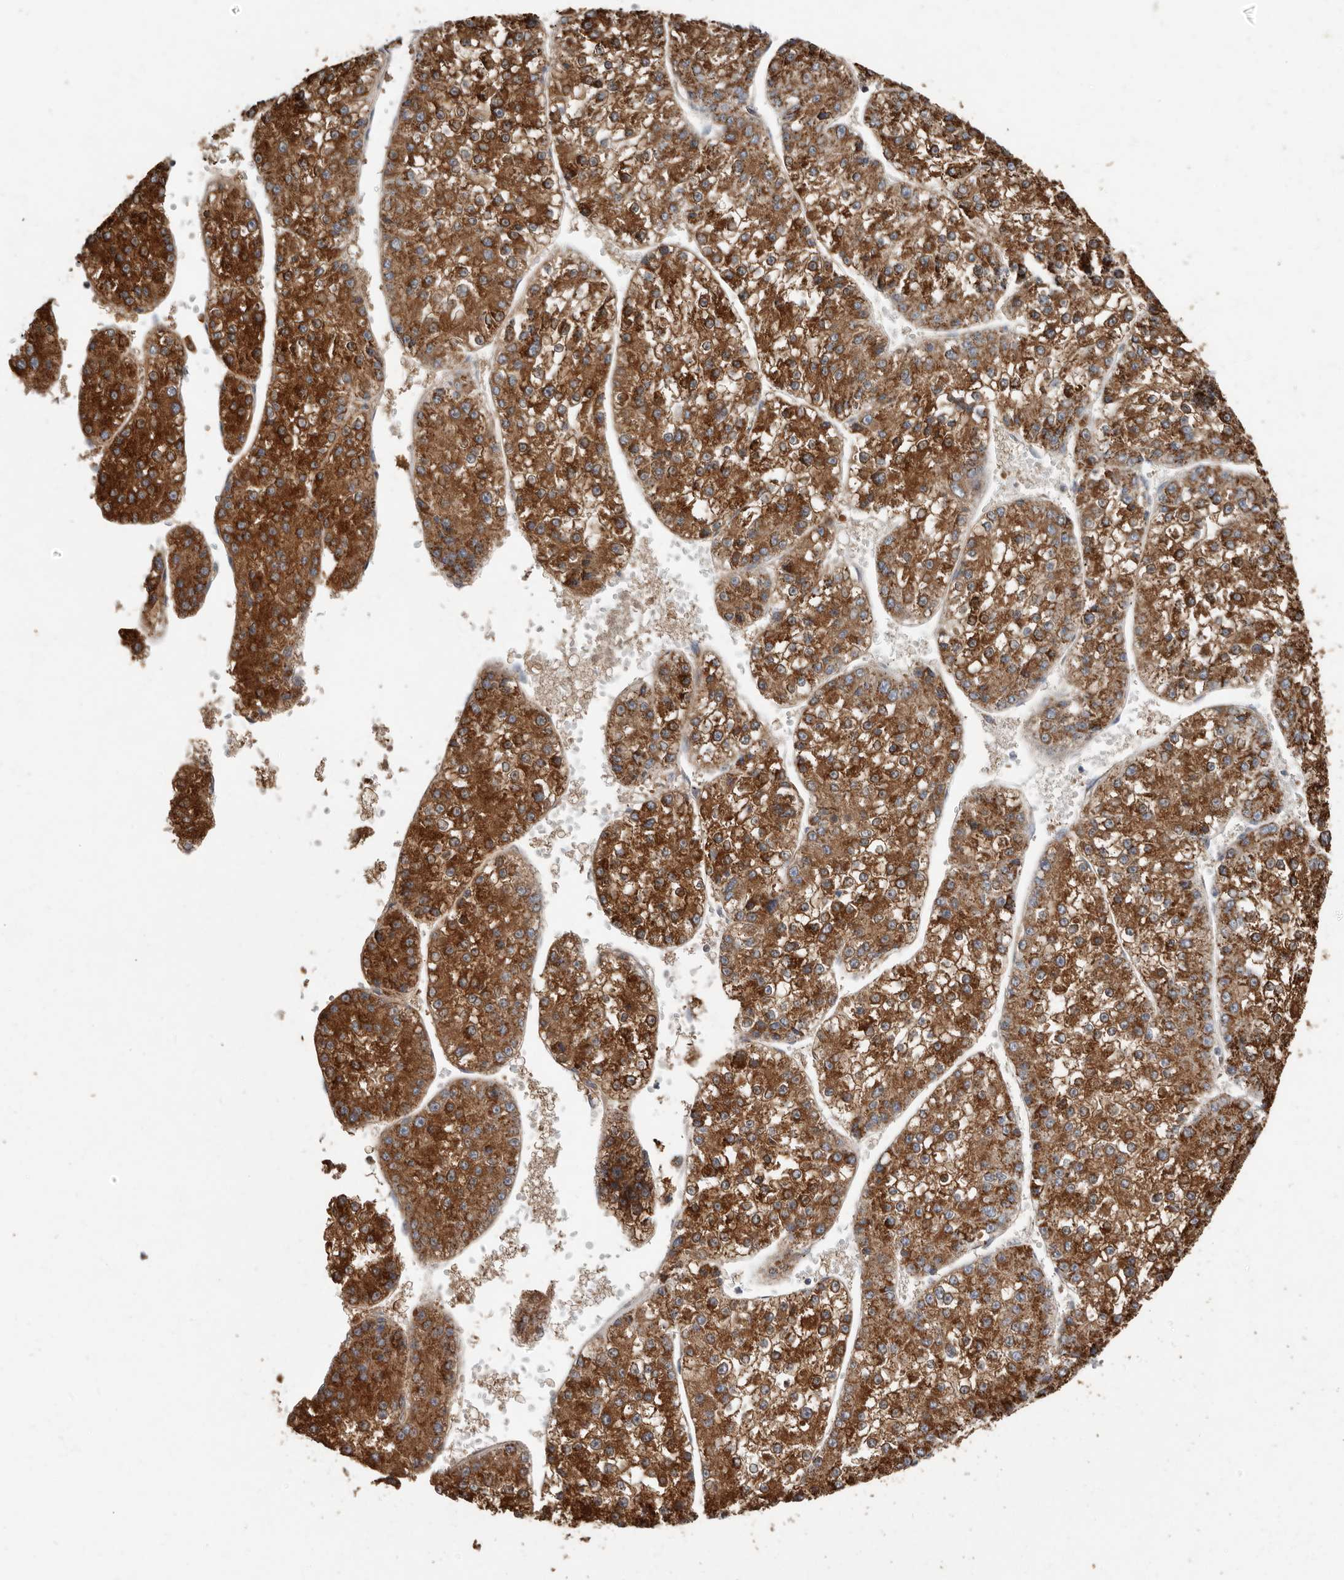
{"staining": {"intensity": "strong", "quantity": ">75%", "location": "cytoplasmic/membranous"}, "tissue": "liver cancer", "cell_type": "Tumor cells", "image_type": "cancer", "snomed": [{"axis": "morphology", "description": "Carcinoma, Hepatocellular, NOS"}, {"axis": "topography", "description": "Liver"}], "caption": "Hepatocellular carcinoma (liver) was stained to show a protein in brown. There is high levels of strong cytoplasmic/membranous expression in about >75% of tumor cells.", "gene": "KIF26B", "patient": {"sex": "female", "age": 73}}